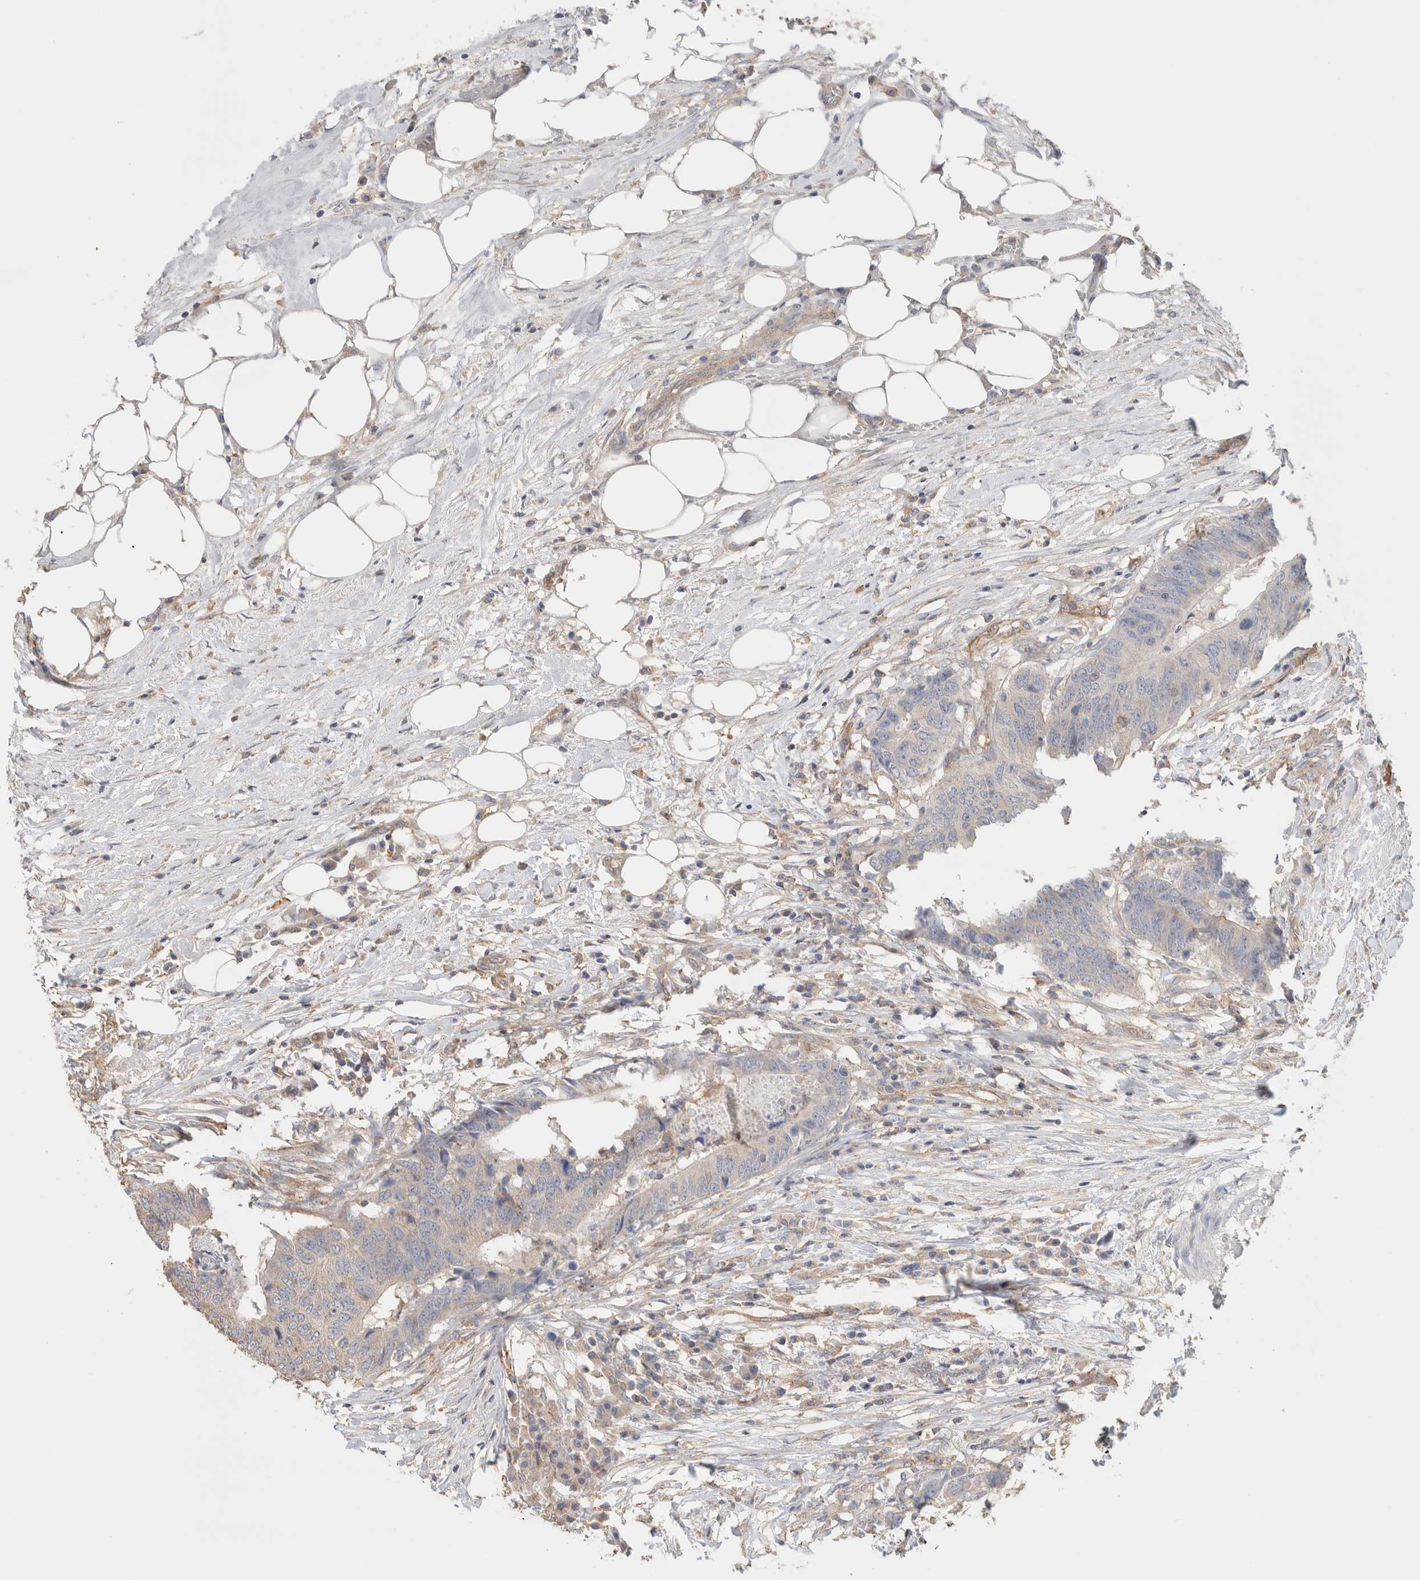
{"staining": {"intensity": "negative", "quantity": "none", "location": "none"}, "tissue": "colorectal cancer", "cell_type": "Tumor cells", "image_type": "cancer", "snomed": [{"axis": "morphology", "description": "Adenocarcinoma, NOS"}, {"axis": "topography", "description": "Colon"}], "caption": "This photomicrograph is of adenocarcinoma (colorectal) stained with immunohistochemistry to label a protein in brown with the nuclei are counter-stained blue. There is no staining in tumor cells. (DAB immunohistochemistry (IHC) with hematoxylin counter stain).", "gene": "CFAP418", "patient": {"sex": "male", "age": 56}}